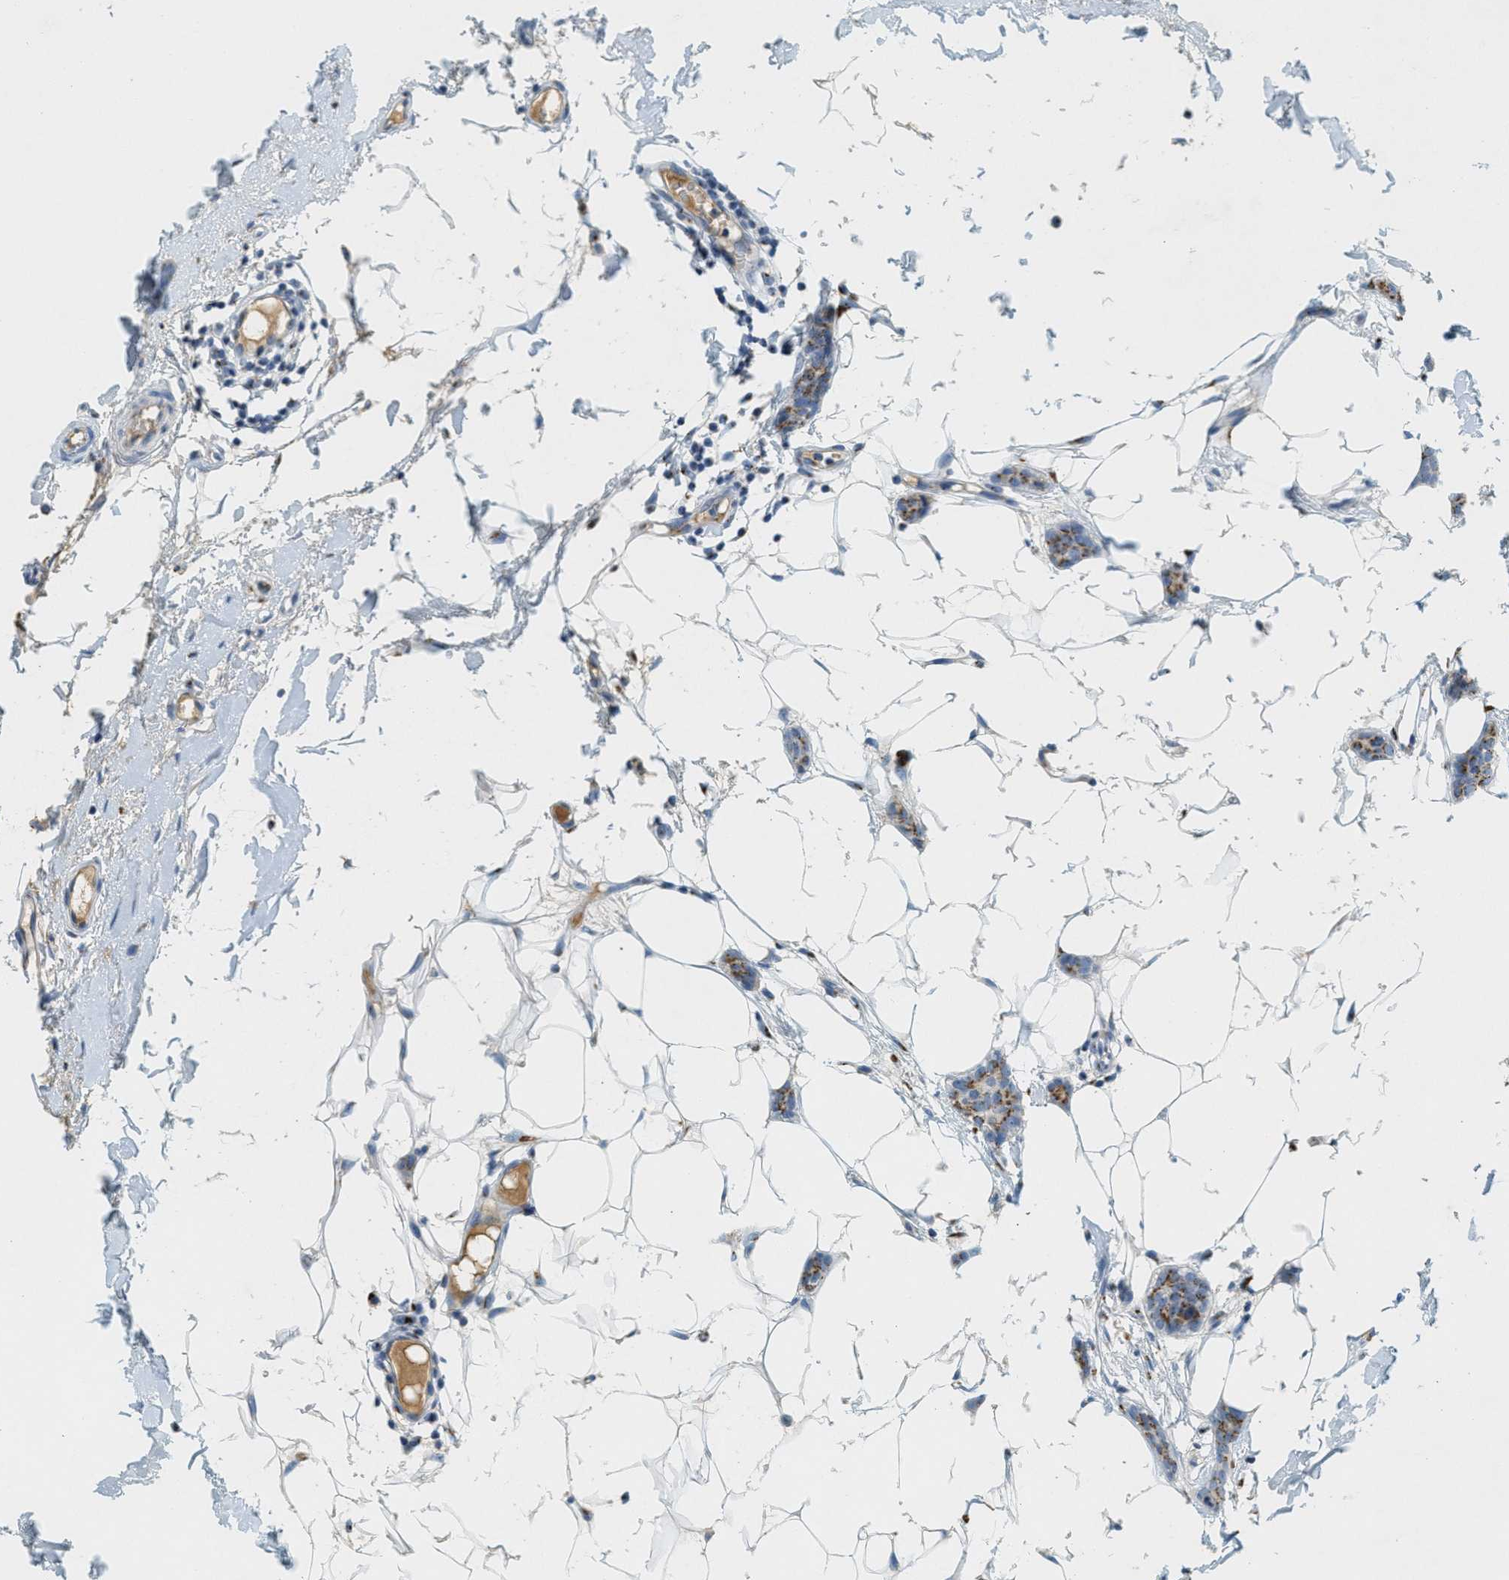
{"staining": {"intensity": "moderate", "quantity": ">75%", "location": "cytoplasmic/membranous"}, "tissue": "breast cancer", "cell_type": "Tumor cells", "image_type": "cancer", "snomed": [{"axis": "morphology", "description": "Lobular carcinoma"}, {"axis": "topography", "description": "Skin"}, {"axis": "topography", "description": "Breast"}], "caption": "Immunohistochemical staining of human lobular carcinoma (breast) exhibits medium levels of moderate cytoplasmic/membranous positivity in about >75% of tumor cells. The staining was performed using DAB (3,3'-diaminobenzidine) to visualize the protein expression in brown, while the nuclei were stained in blue with hematoxylin (Magnification: 20x).", "gene": "ENTPD4", "patient": {"sex": "female", "age": 46}}